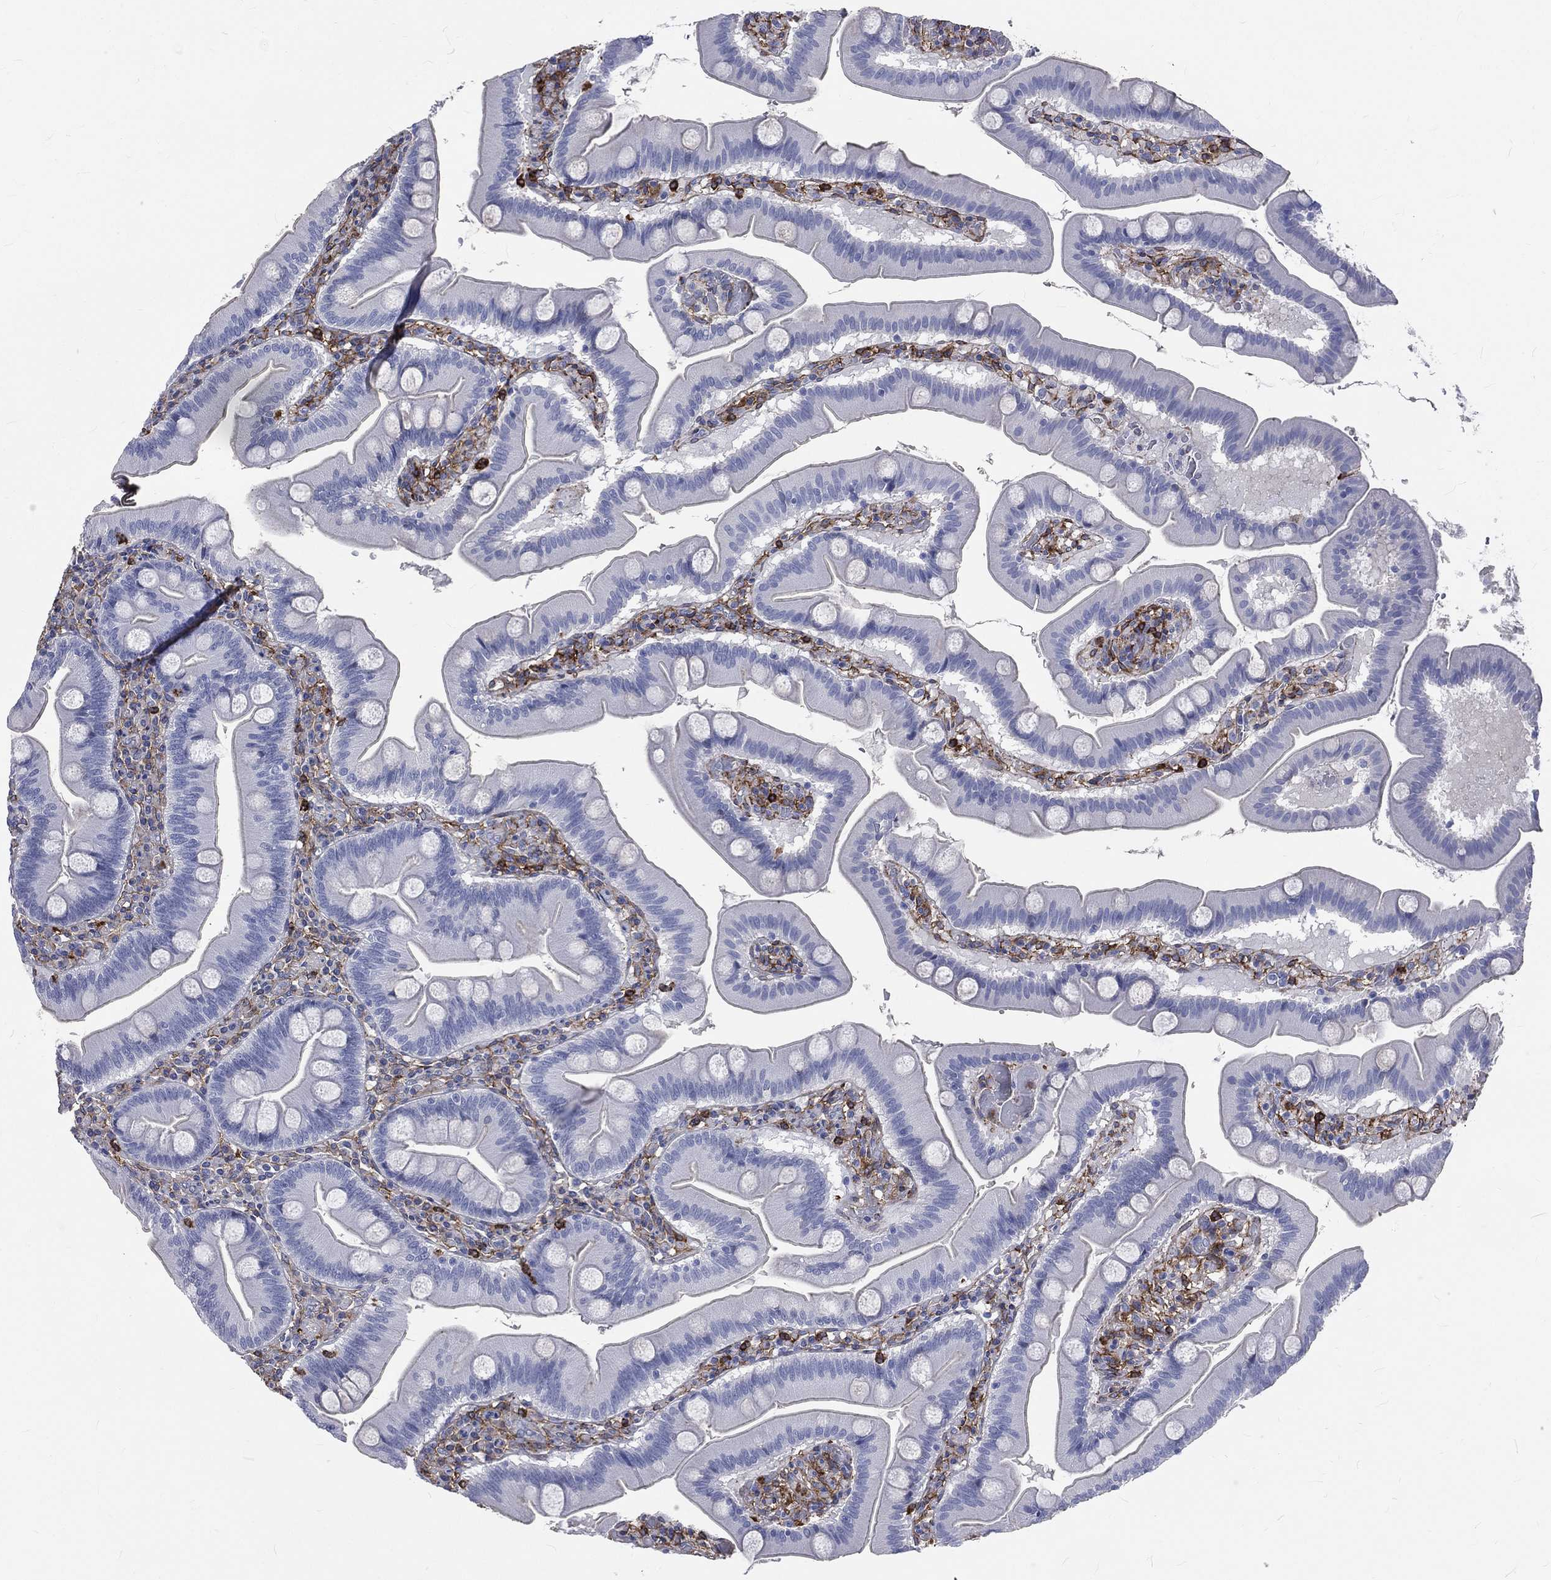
{"staining": {"intensity": "negative", "quantity": "none", "location": "none"}, "tissue": "duodenum", "cell_type": "Glandular cells", "image_type": "normal", "snomed": [{"axis": "morphology", "description": "Normal tissue, NOS"}, {"axis": "topography", "description": "Duodenum"}], "caption": "The IHC photomicrograph has no significant expression in glandular cells of duodenum.", "gene": "BASP1", "patient": {"sex": "male", "age": 59}}